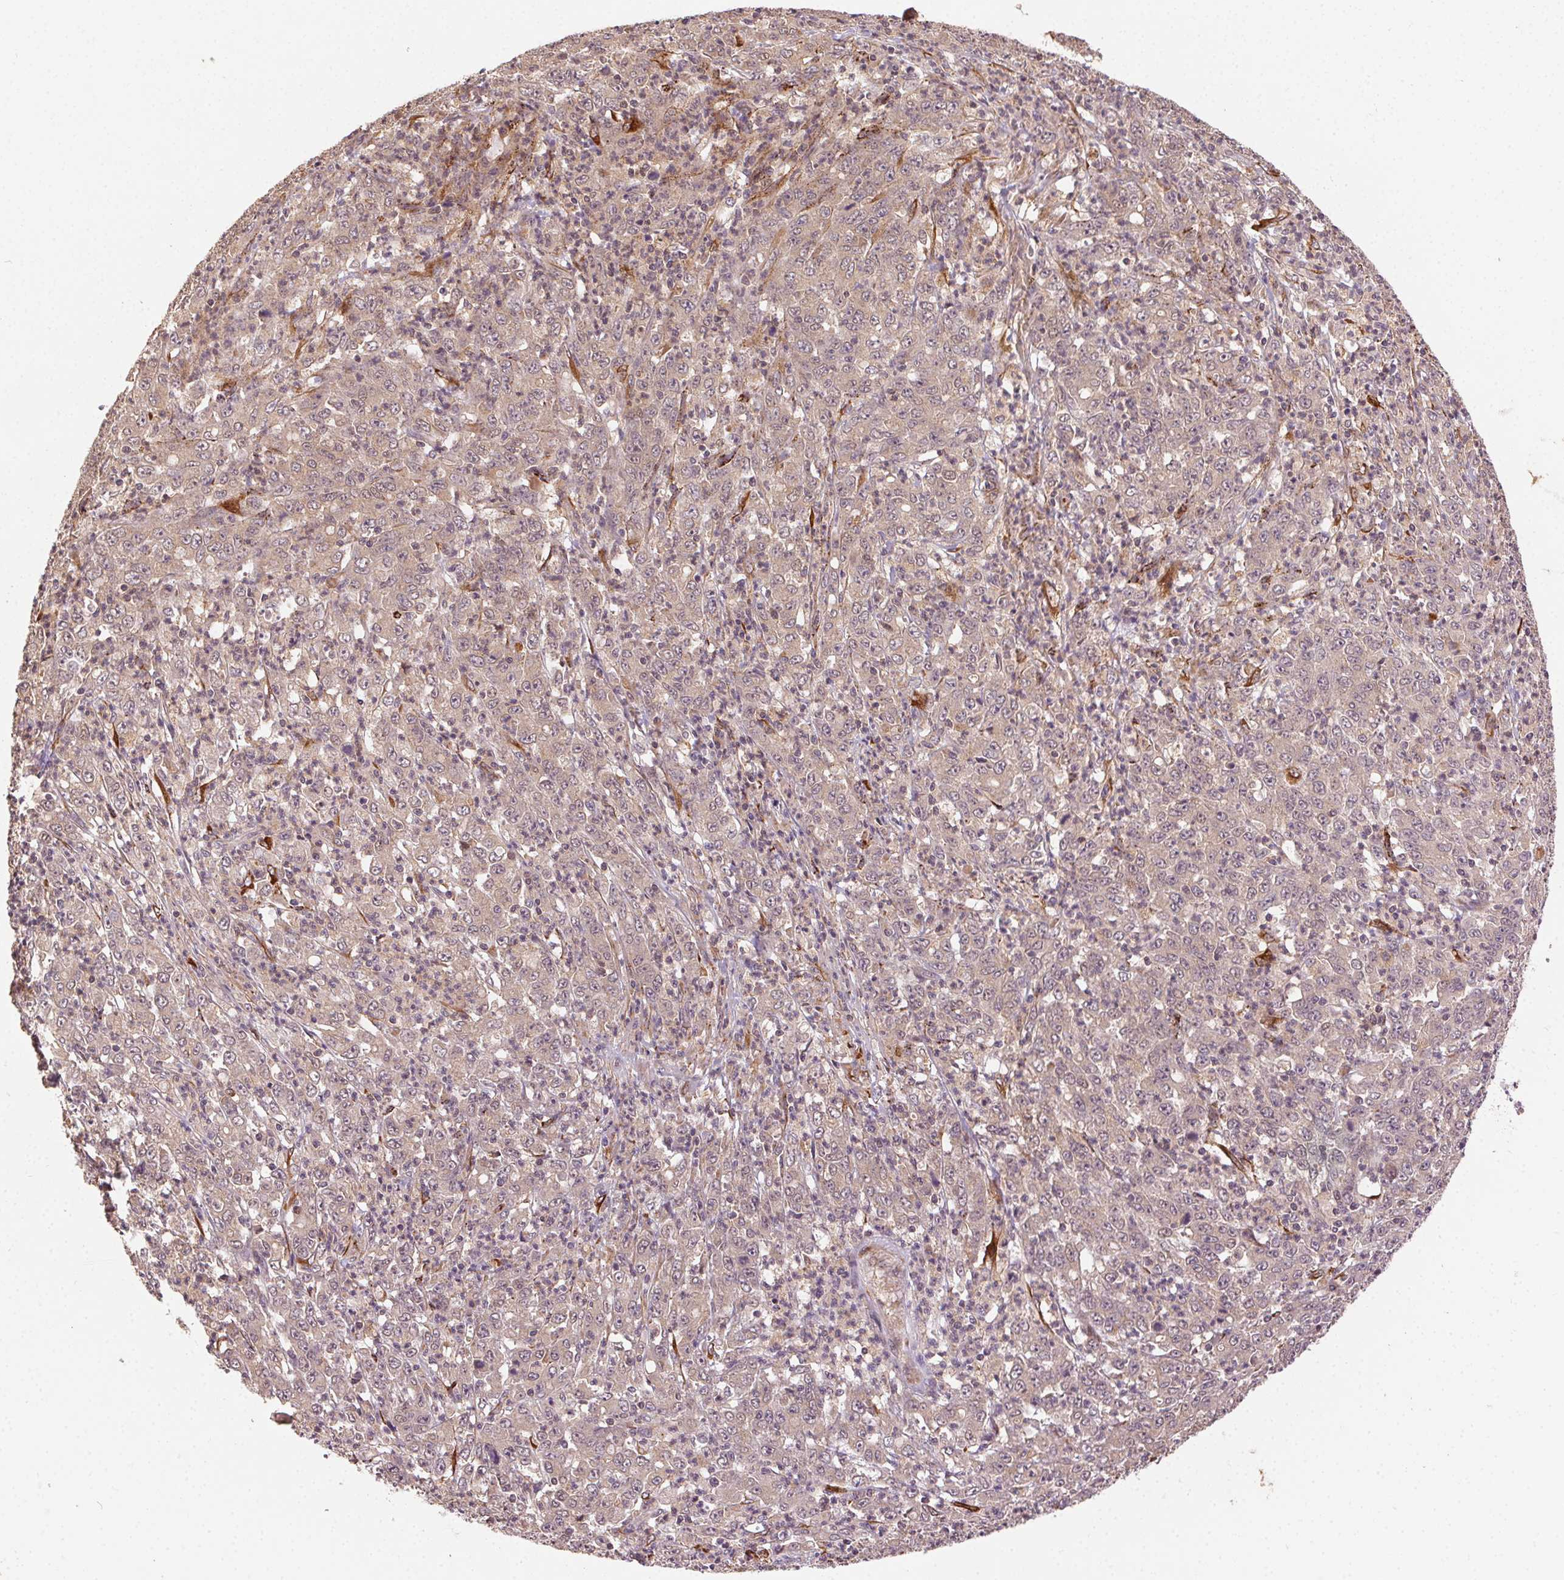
{"staining": {"intensity": "weak", "quantity": "25%-75%", "location": "cytoplasmic/membranous"}, "tissue": "stomach cancer", "cell_type": "Tumor cells", "image_type": "cancer", "snomed": [{"axis": "morphology", "description": "Adenocarcinoma, NOS"}, {"axis": "topography", "description": "Stomach, lower"}], "caption": "DAB (3,3'-diaminobenzidine) immunohistochemical staining of stomach cancer (adenocarcinoma) exhibits weak cytoplasmic/membranous protein positivity in approximately 25%-75% of tumor cells.", "gene": "KLHL15", "patient": {"sex": "female", "age": 71}}